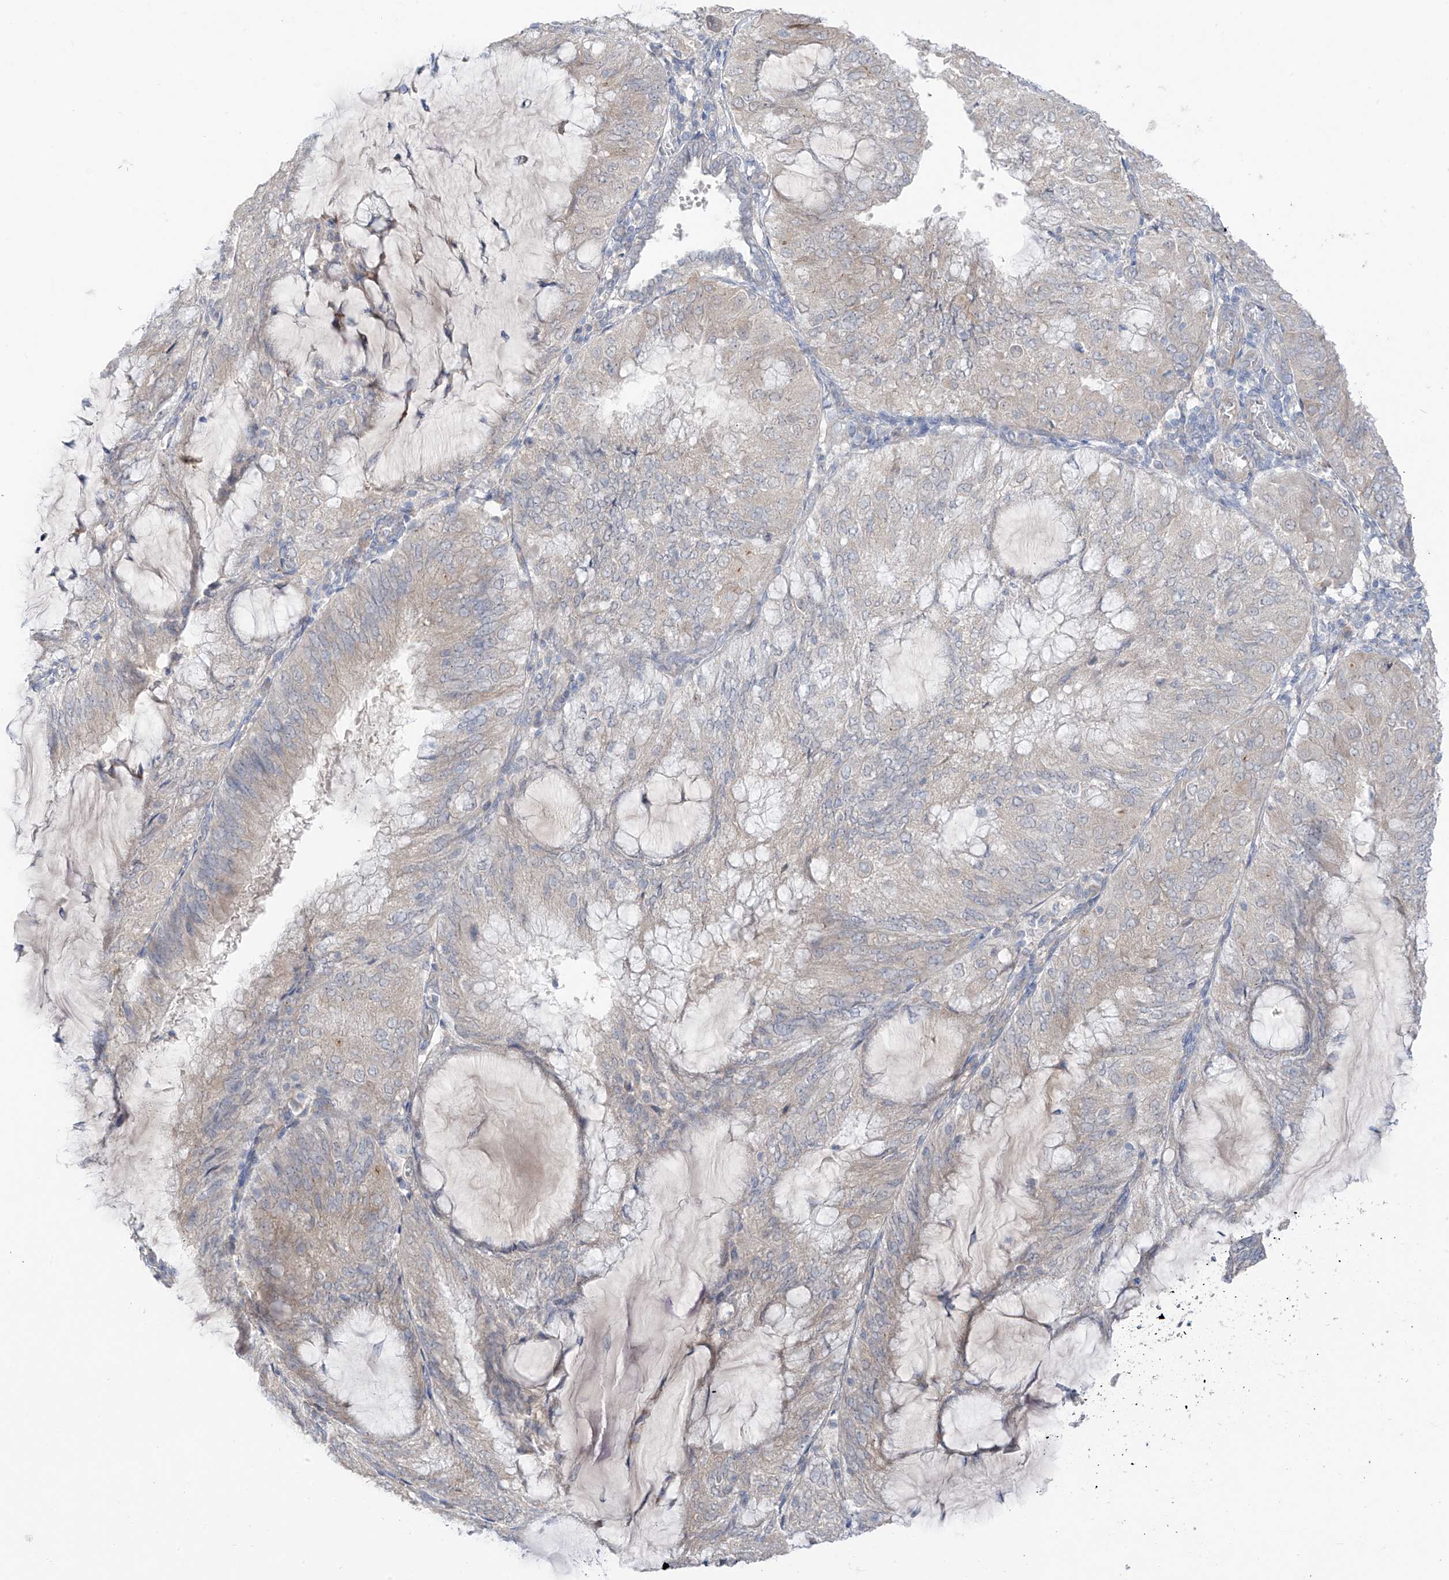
{"staining": {"intensity": "weak", "quantity": "25%-75%", "location": "cytoplasmic/membranous"}, "tissue": "endometrial cancer", "cell_type": "Tumor cells", "image_type": "cancer", "snomed": [{"axis": "morphology", "description": "Adenocarcinoma, NOS"}, {"axis": "topography", "description": "Endometrium"}], "caption": "Endometrial adenocarcinoma stained with a brown dye displays weak cytoplasmic/membranous positive expression in approximately 25%-75% of tumor cells.", "gene": "NALCN", "patient": {"sex": "female", "age": 81}}